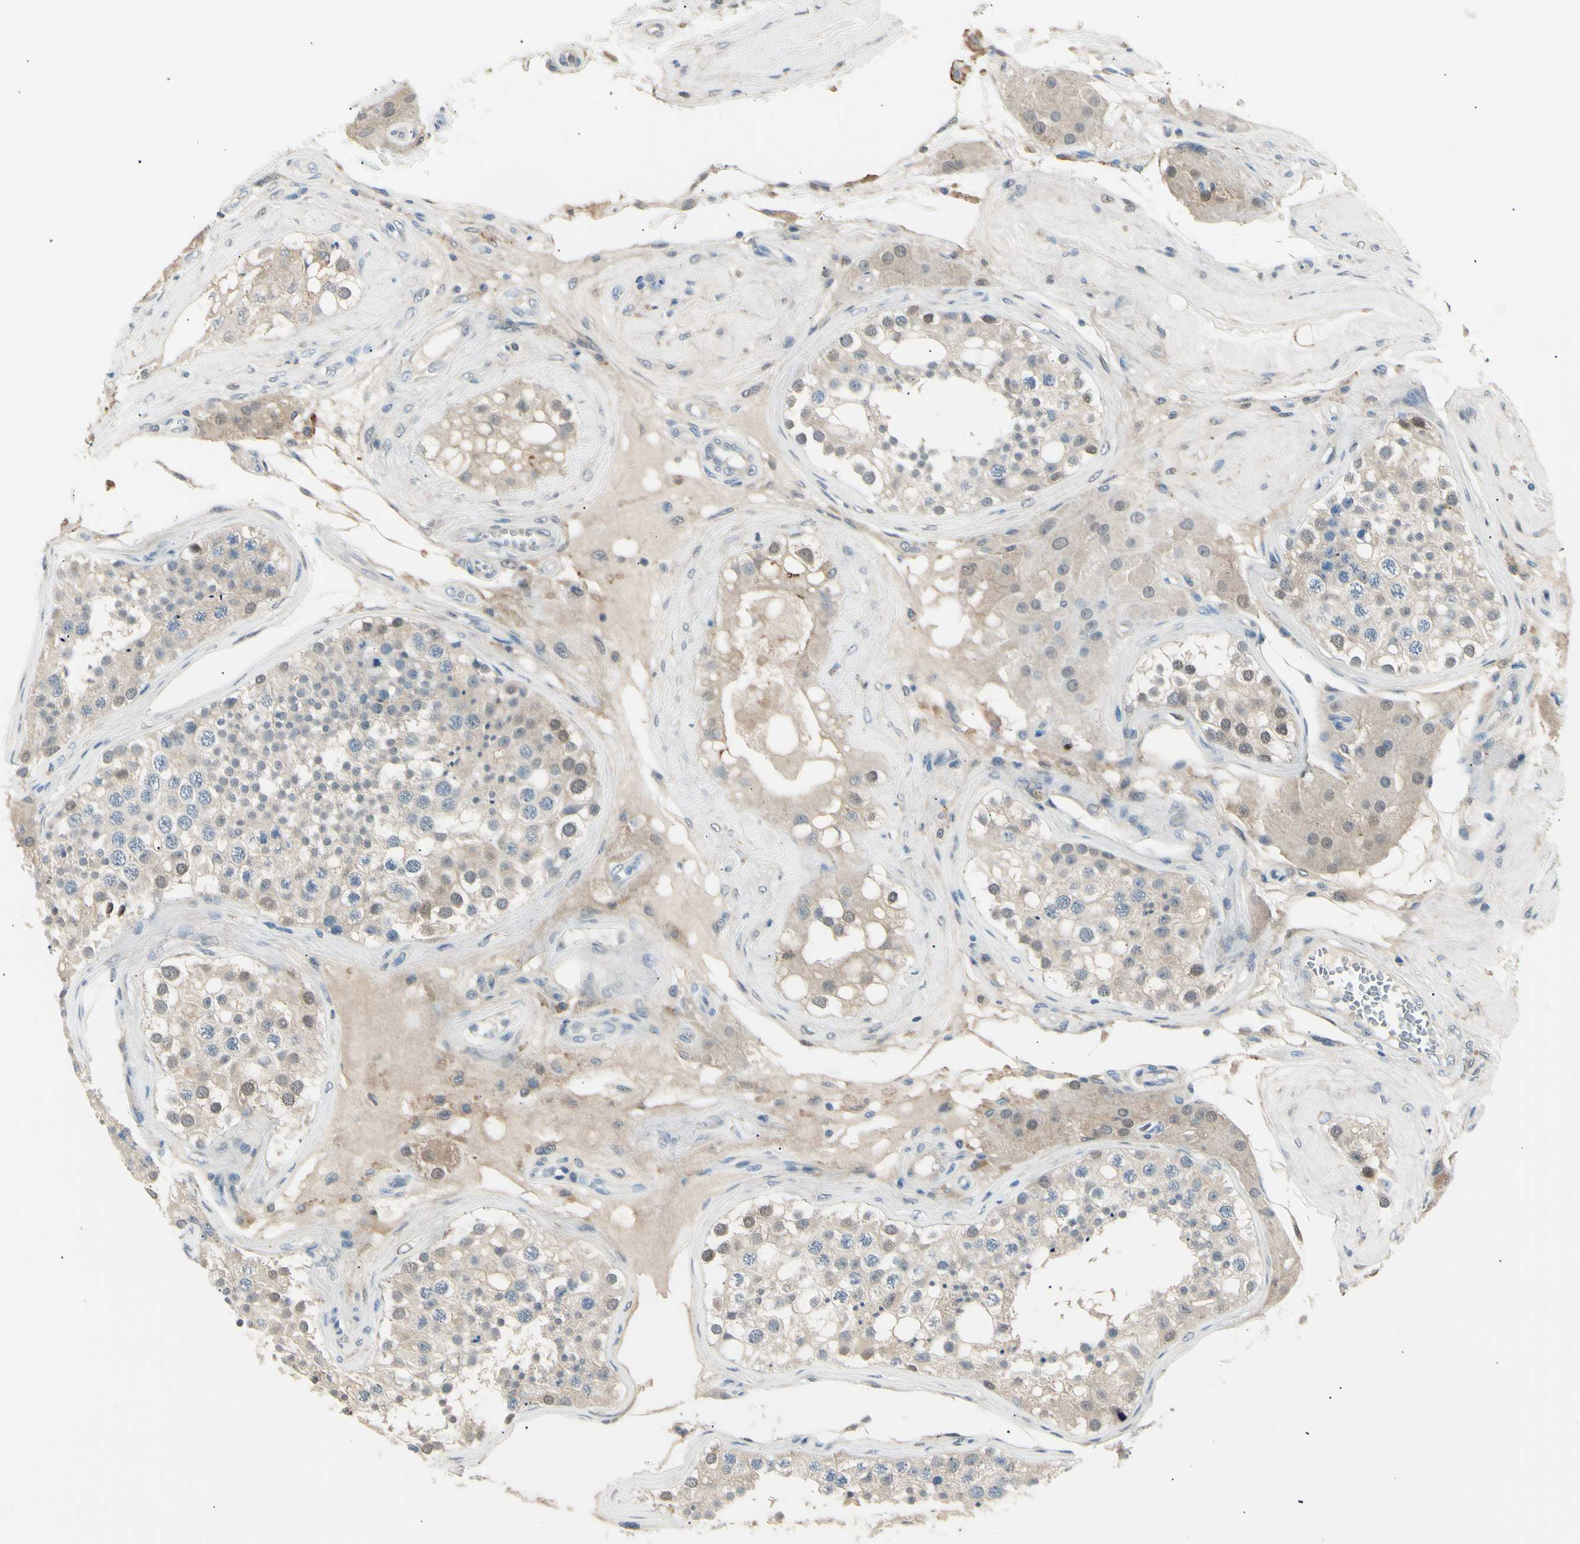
{"staining": {"intensity": "weak", "quantity": ">75%", "location": "cytoplasmic/membranous"}, "tissue": "testis", "cell_type": "Cells in seminiferous ducts", "image_type": "normal", "snomed": [{"axis": "morphology", "description": "Normal tissue, NOS"}, {"axis": "topography", "description": "Testis"}], "caption": "Human testis stained with a brown dye displays weak cytoplasmic/membranous positive expression in about >75% of cells in seminiferous ducts.", "gene": "LHPP", "patient": {"sex": "male", "age": 68}}